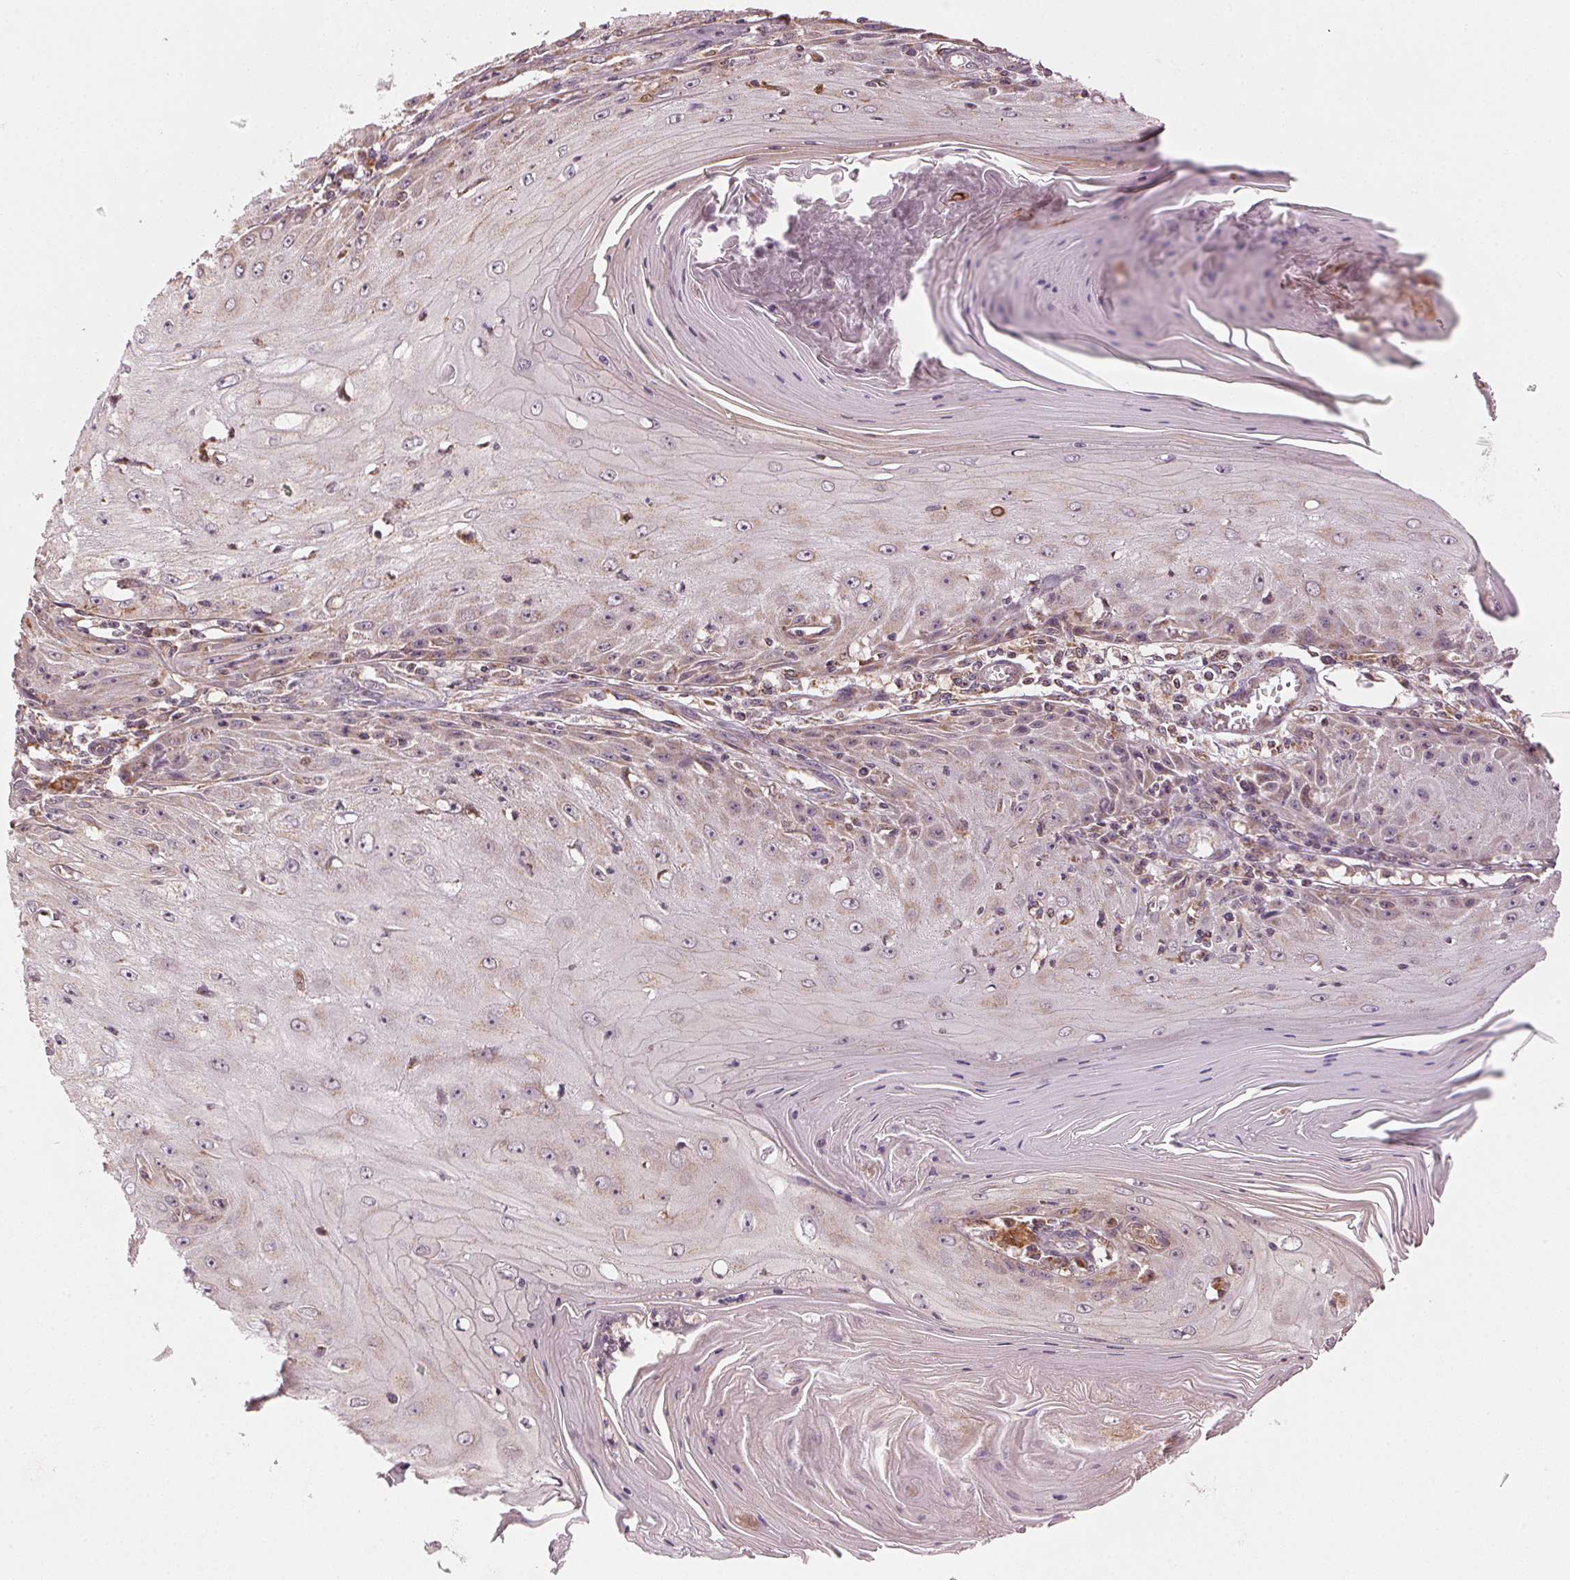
{"staining": {"intensity": "weak", "quantity": "<25%", "location": "cytoplasmic/membranous"}, "tissue": "skin cancer", "cell_type": "Tumor cells", "image_type": "cancer", "snomed": [{"axis": "morphology", "description": "Squamous cell carcinoma, NOS"}, {"axis": "topography", "description": "Skin"}], "caption": "Tumor cells show no significant protein positivity in skin cancer (squamous cell carcinoma).", "gene": "ARHGAP6", "patient": {"sex": "female", "age": 73}}